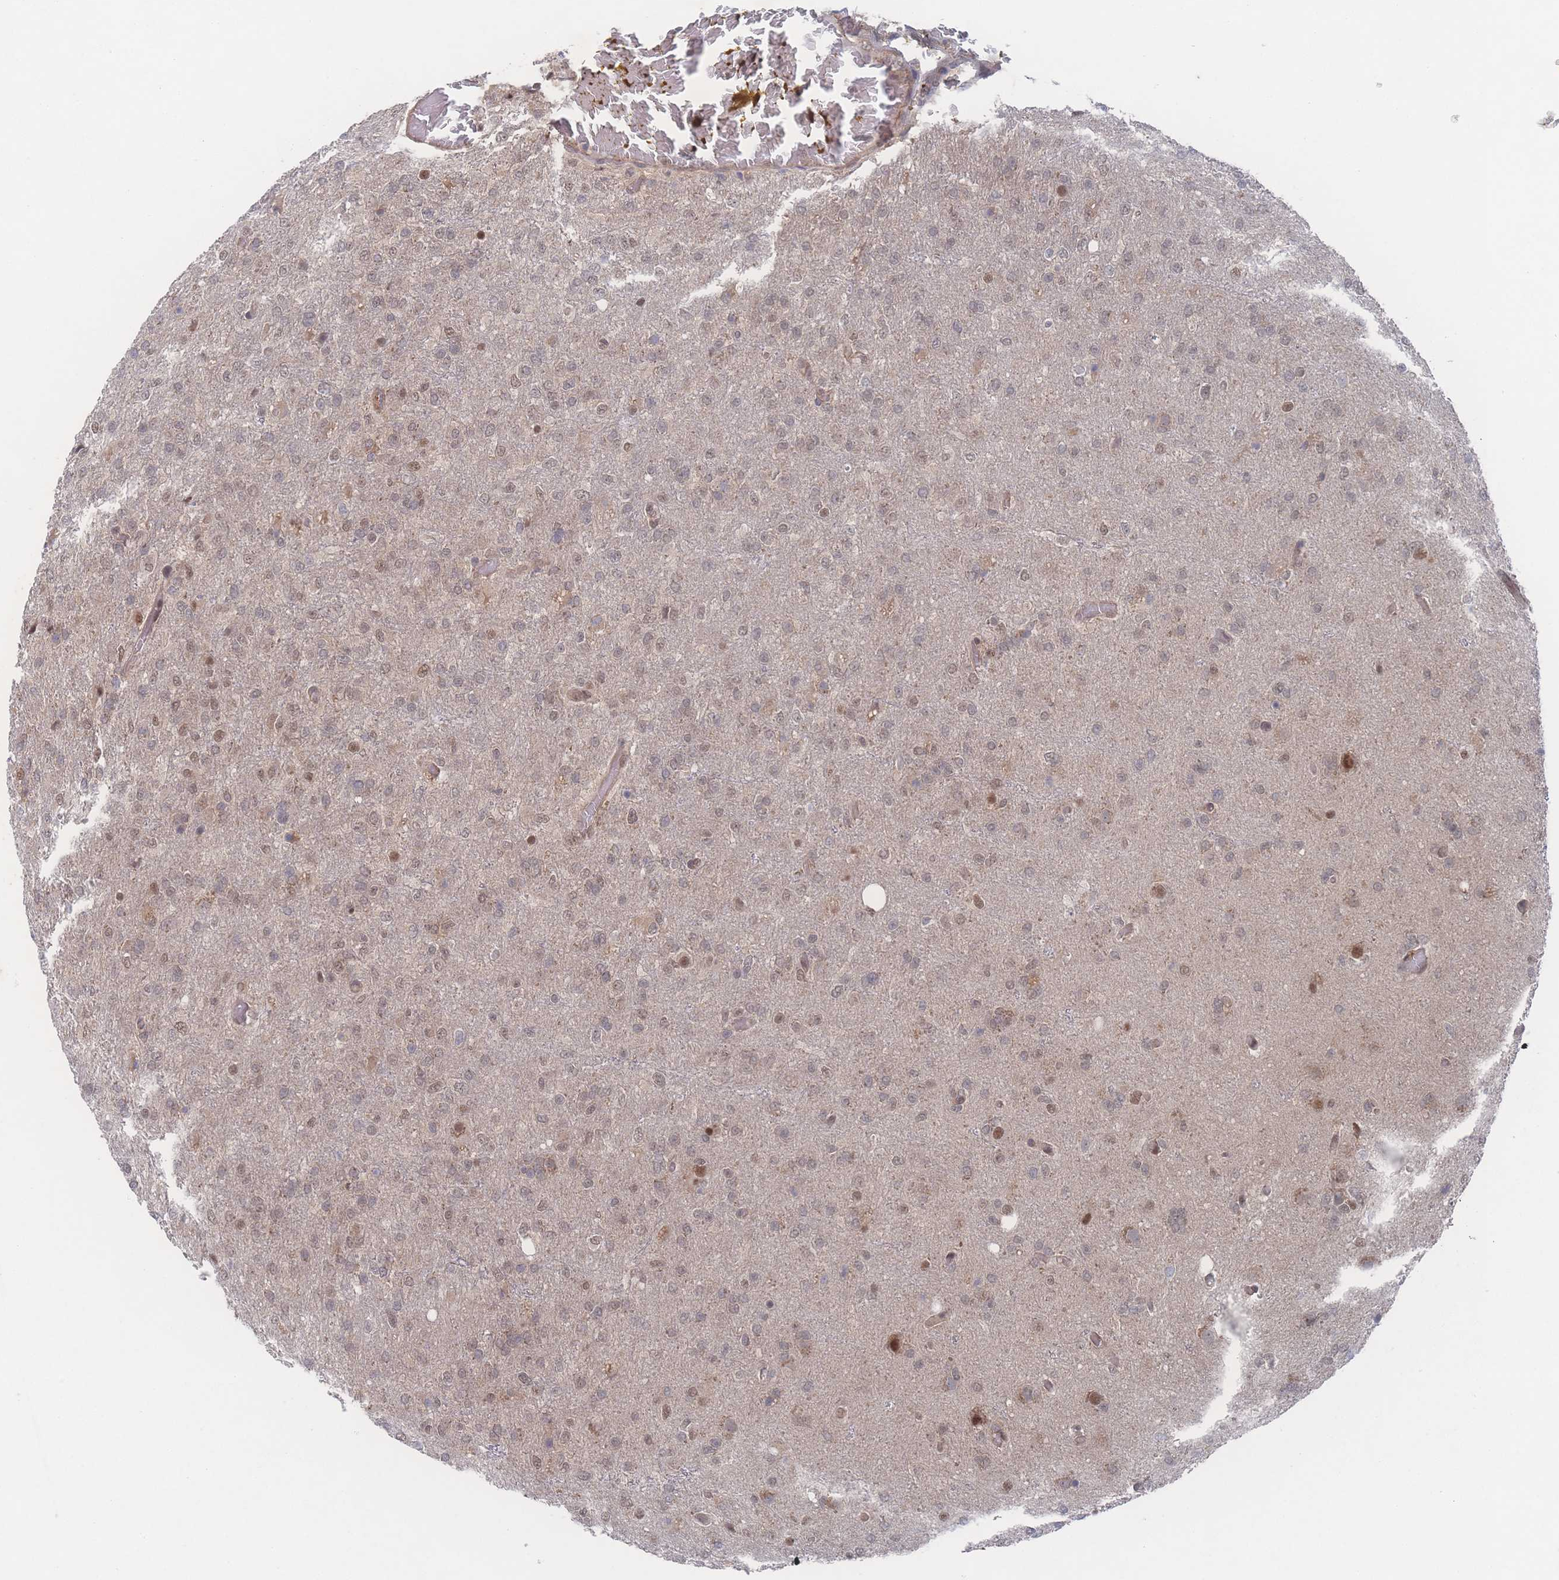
{"staining": {"intensity": "moderate", "quantity": "25%-75%", "location": "nuclear"}, "tissue": "glioma", "cell_type": "Tumor cells", "image_type": "cancer", "snomed": [{"axis": "morphology", "description": "Glioma, malignant, High grade"}, {"axis": "topography", "description": "Brain"}], "caption": "DAB (3,3'-diaminobenzidine) immunohistochemical staining of human malignant high-grade glioma displays moderate nuclear protein positivity in approximately 25%-75% of tumor cells.", "gene": "PSMA1", "patient": {"sex": "female", "age": 74}}